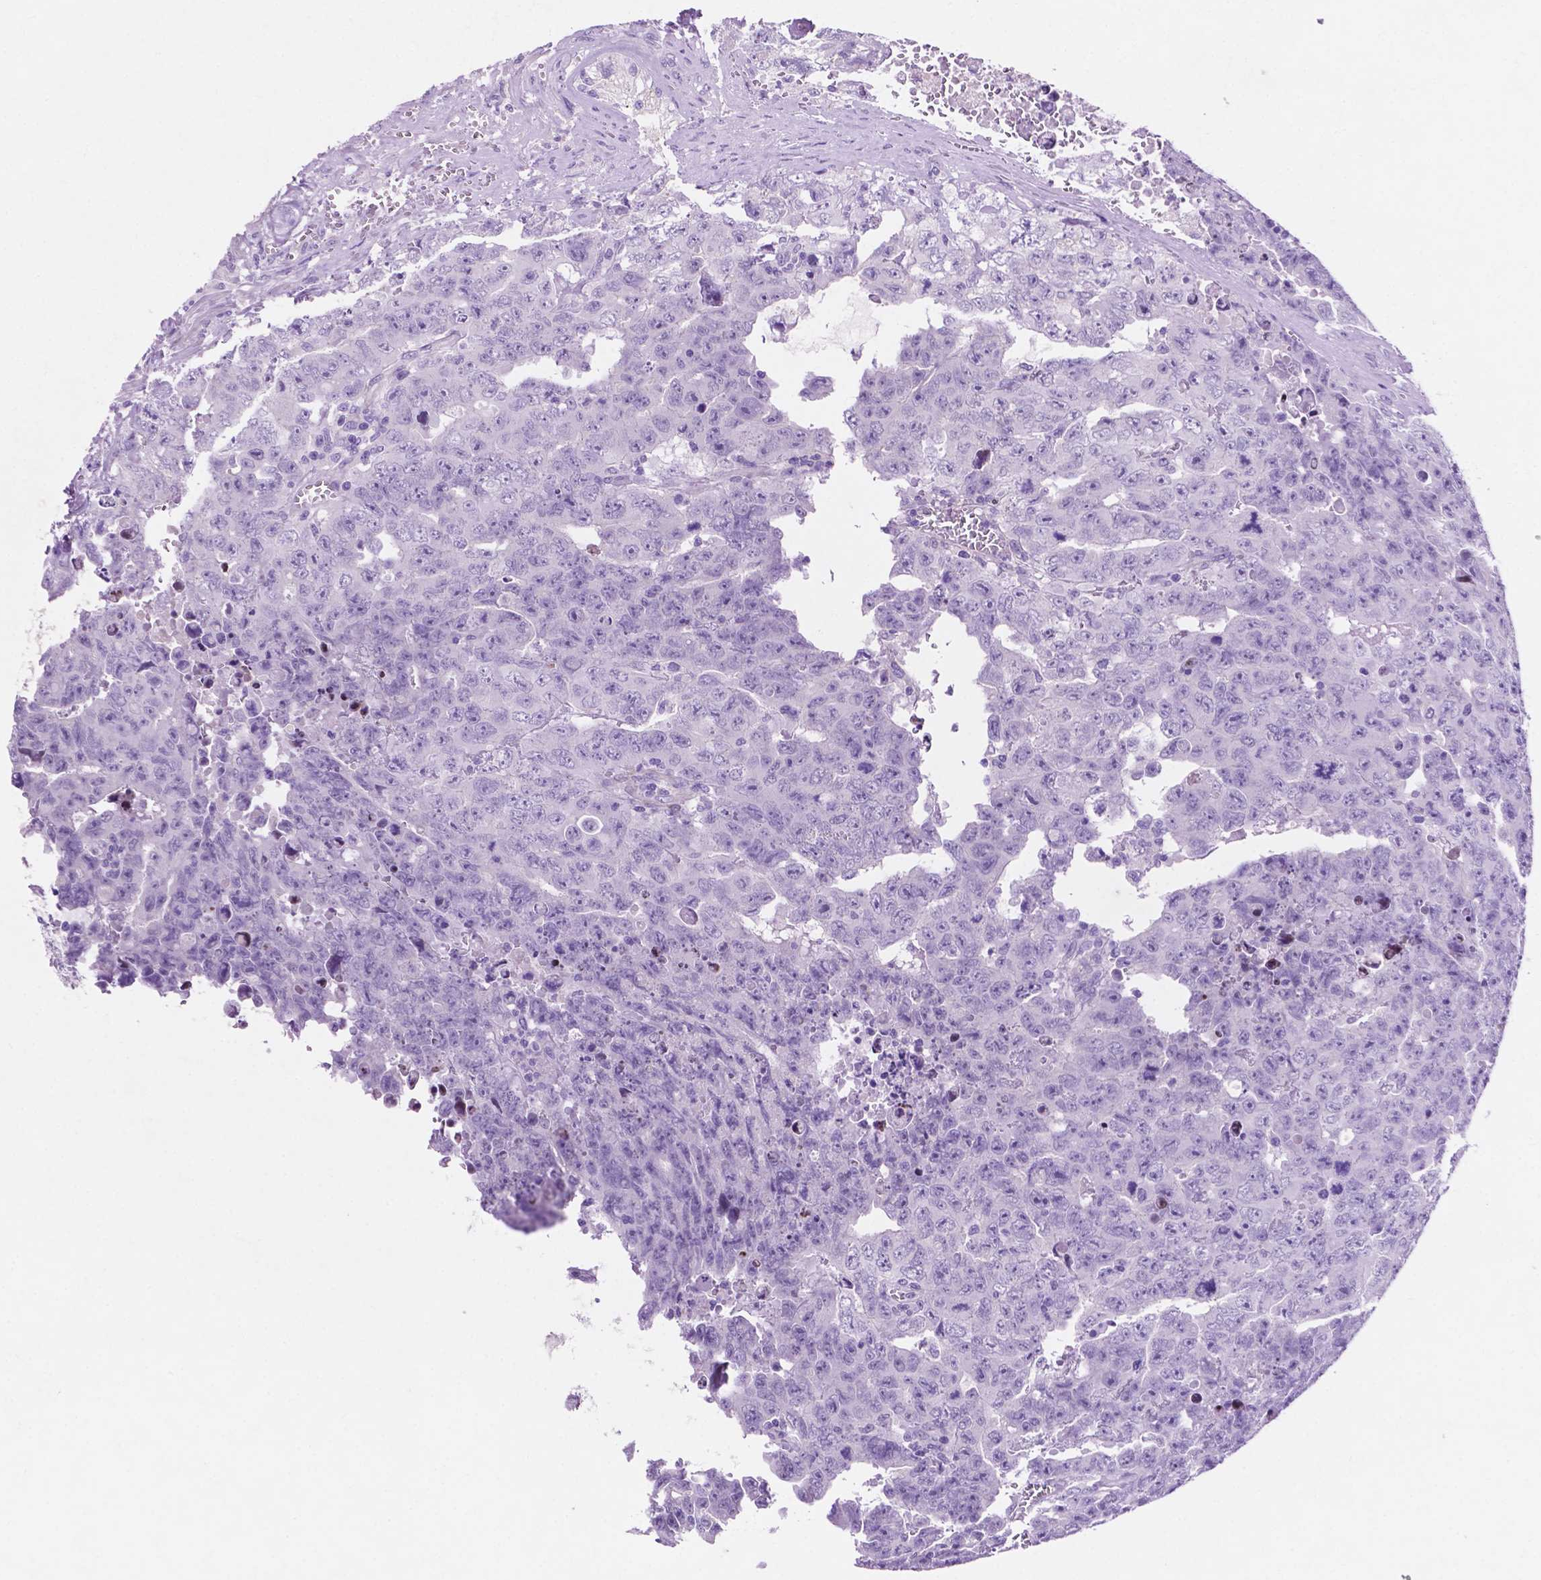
{"staining": {"intensity": "negative", "quantity": "none", "location": "none"}, "tissue": "testis cancer", "cell_type": "Tumor cells", "image_type": "cancer", "snomed": [{"axis": "morphology", "description": "Carcinoma, Embryonal, NOS"}, {"axis": "topography", "description": "Testis"}], "caption": "A photomicrograph of human testis embryonal carcinoma is negative for staining in tumor cells.", "gene": "ASPG", "patient": {"sex": "male", "age": 24}}